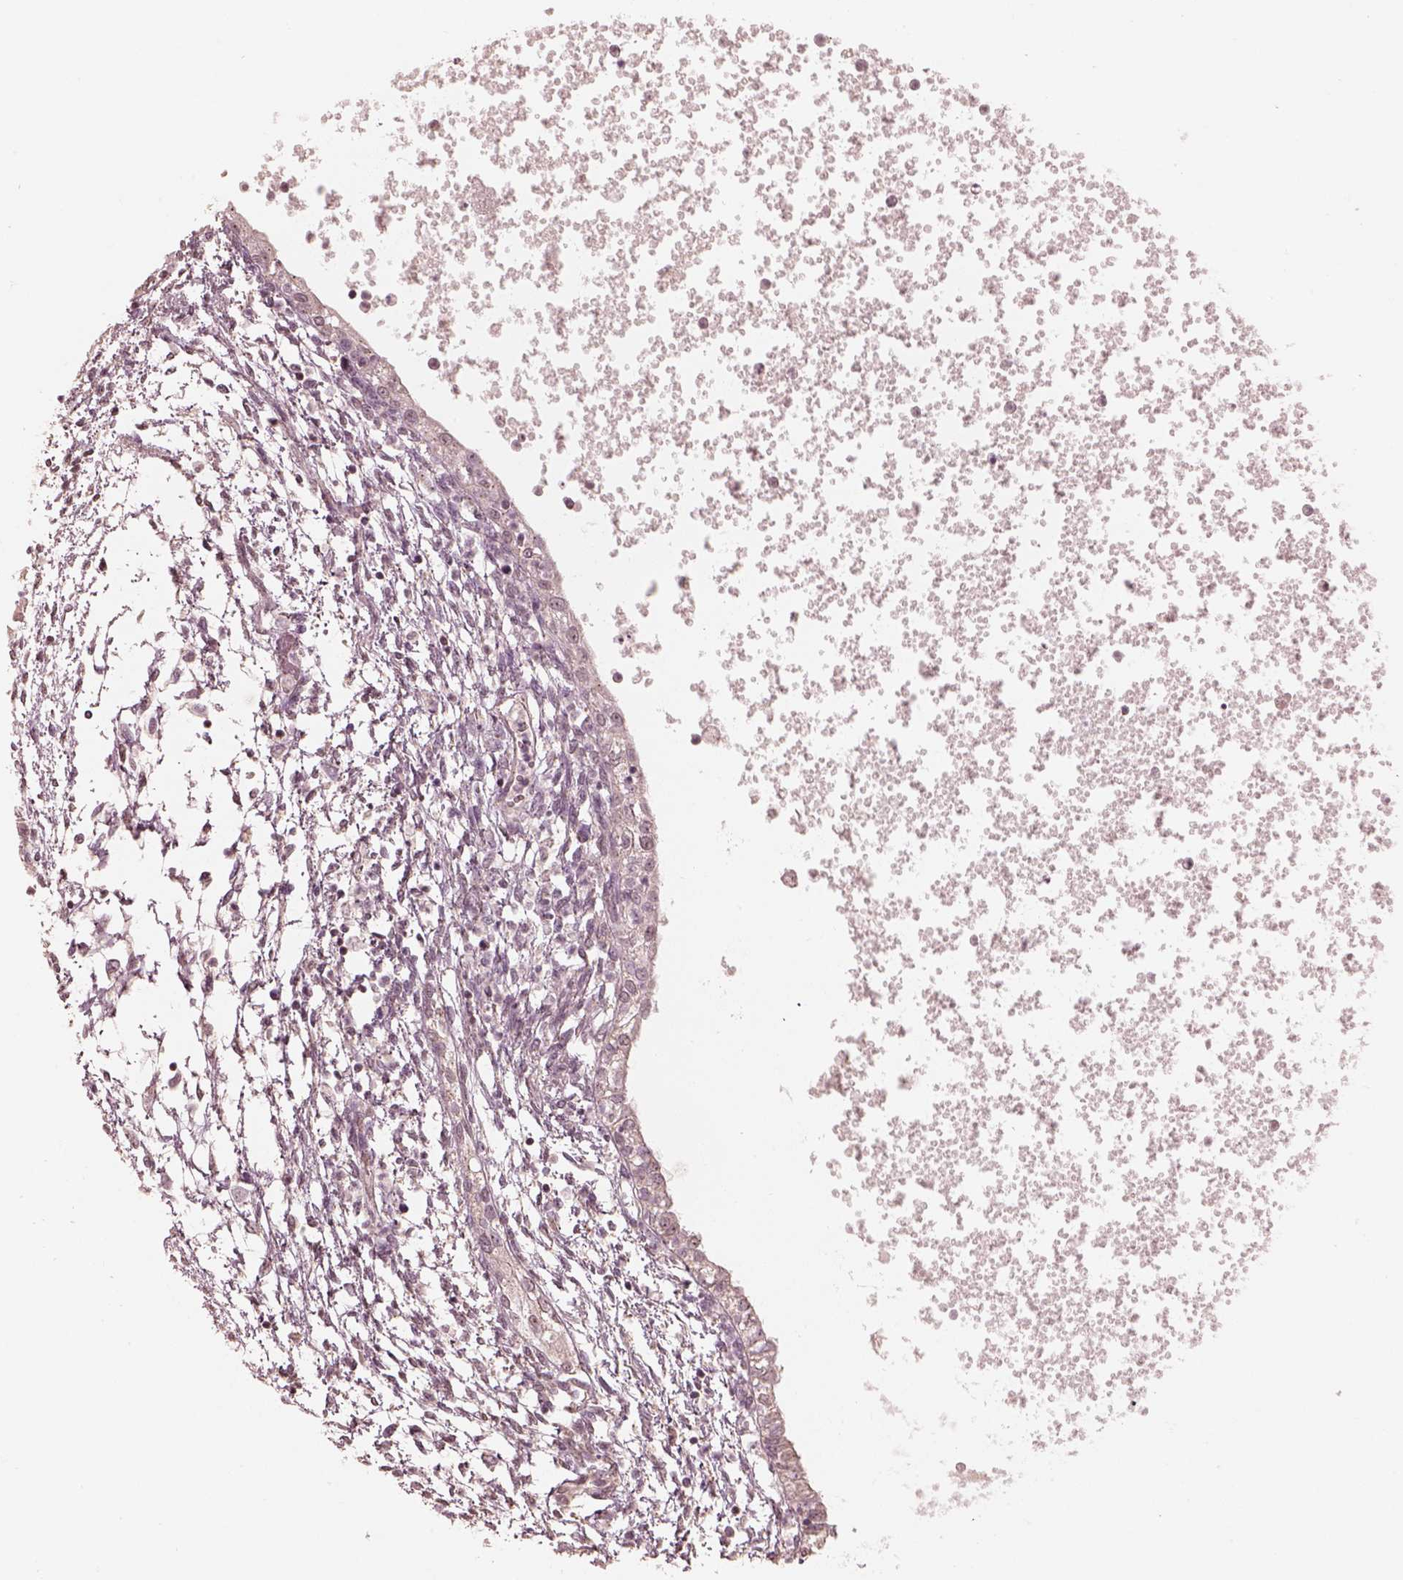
{"staining": {"intensity": "weak", "quantity": "<25%", "location": "cytoplasmic/membranous"}, "tissue": "testis cancer", "cell_type": "Tumor cells", "image_type": "cancer", "snomed": [{"axis": "morphology", "description": "Carcinoma, Embryonal, NOS"}, {"axis": "topography", "description": "Testis"}], "caption": "This micrograph is of testis cancer (embryonal carcinoma) stained with IHC to label a protein in brown with the nuclei are counter-stained blue. There is no positivity in tumor cells. (DAB immunohistochemistry (IHC) visualized using brightfield microscopy, high magnification).", "gene": "SLC7A4", "patient": {"sex": "male", "age": 37}}